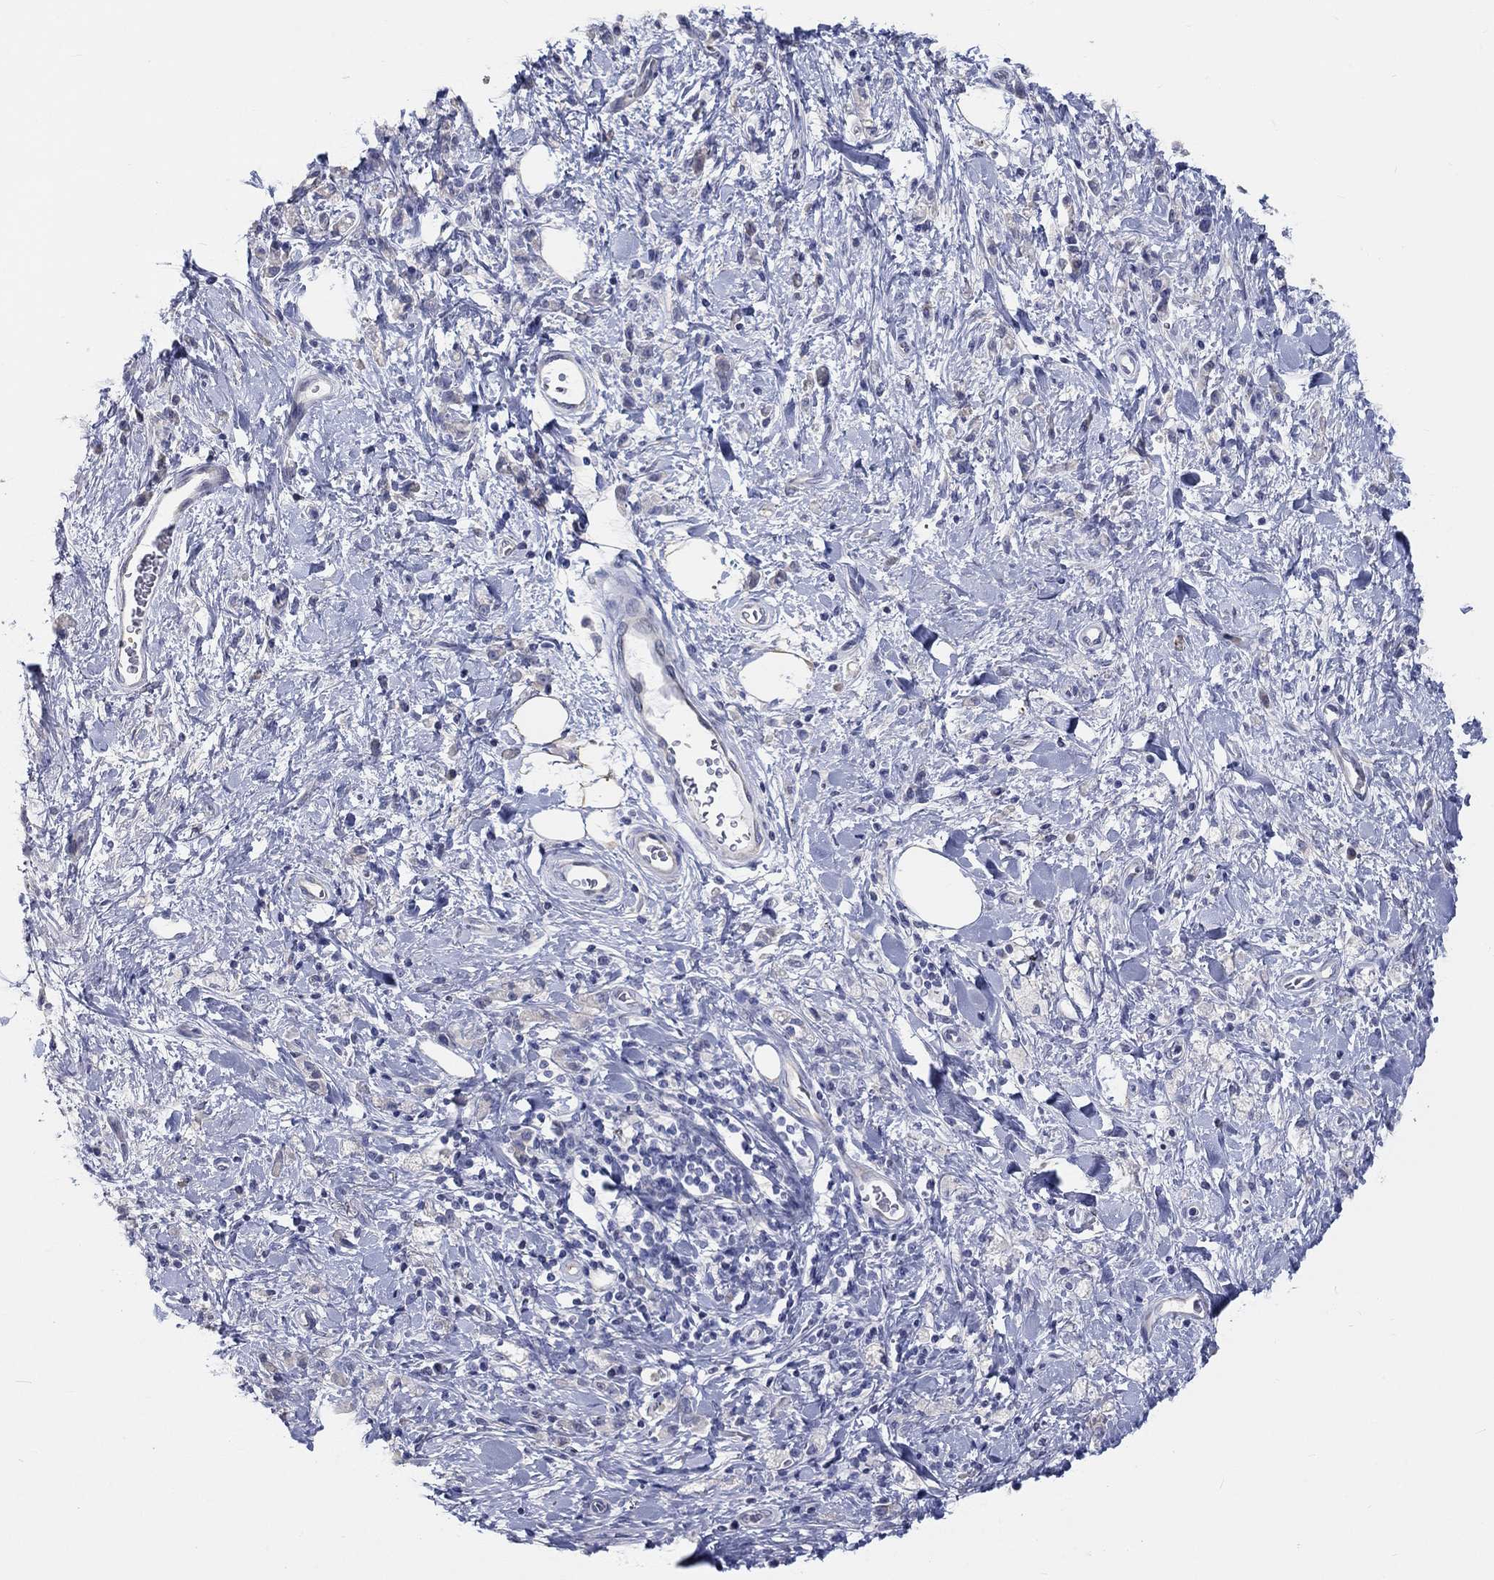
{"staining": {"intensity": "negative", "quantity": "none", "location": "none"}, "tissue": "stomach cancer", "cell_type": "Tumor cells", "image_type": "cancer", "snomed": [{"axis": "morphology", "description": "Adenocarcinoma, NOS"}, {"axis": "topography", "description": "Stomach"}], "caption": "Stomach cancer was stained to show a protein in brown. There is no significant positivity in tumor cells.", "gene": "LRRC4C", "patient": {"sex": "male", "age": 77}}